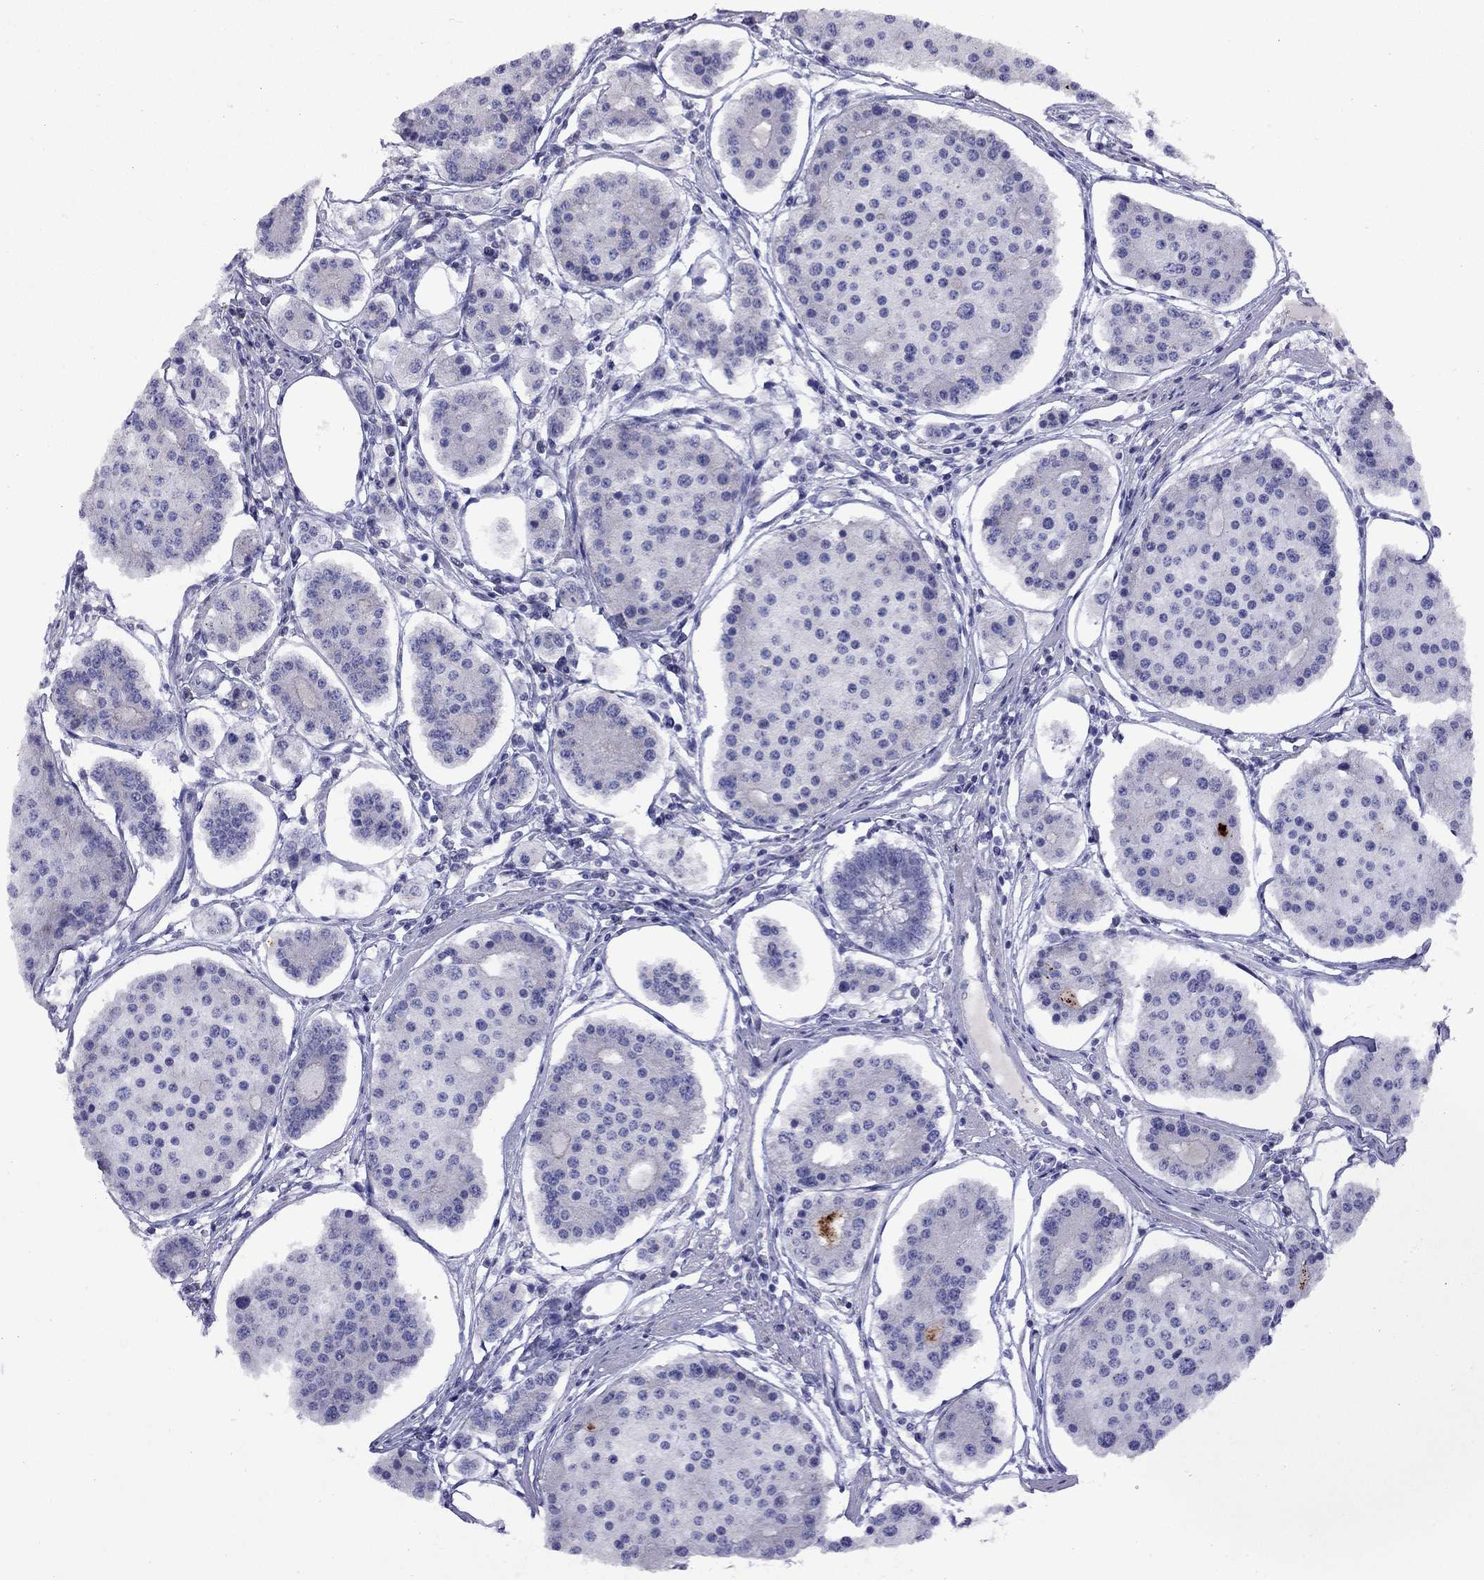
{"staining": {"intensity": "negative", "quantity": "none", "location": "none"}, "tissue": "carcinoid", "cell_type": "Tumor cells", "image_type": "cancer", "snomed": [{"axis": "morphology", "description": "Carcinoid, malignant, NOS"}, {"axis": "topography", "description": "Small intestine"}], "caption": "The histopathology image exhibits no staining of tumor cells in malignant carcinoid.", "gene": "GNAT3", "patient": {"sex": "female", "age": 65}}